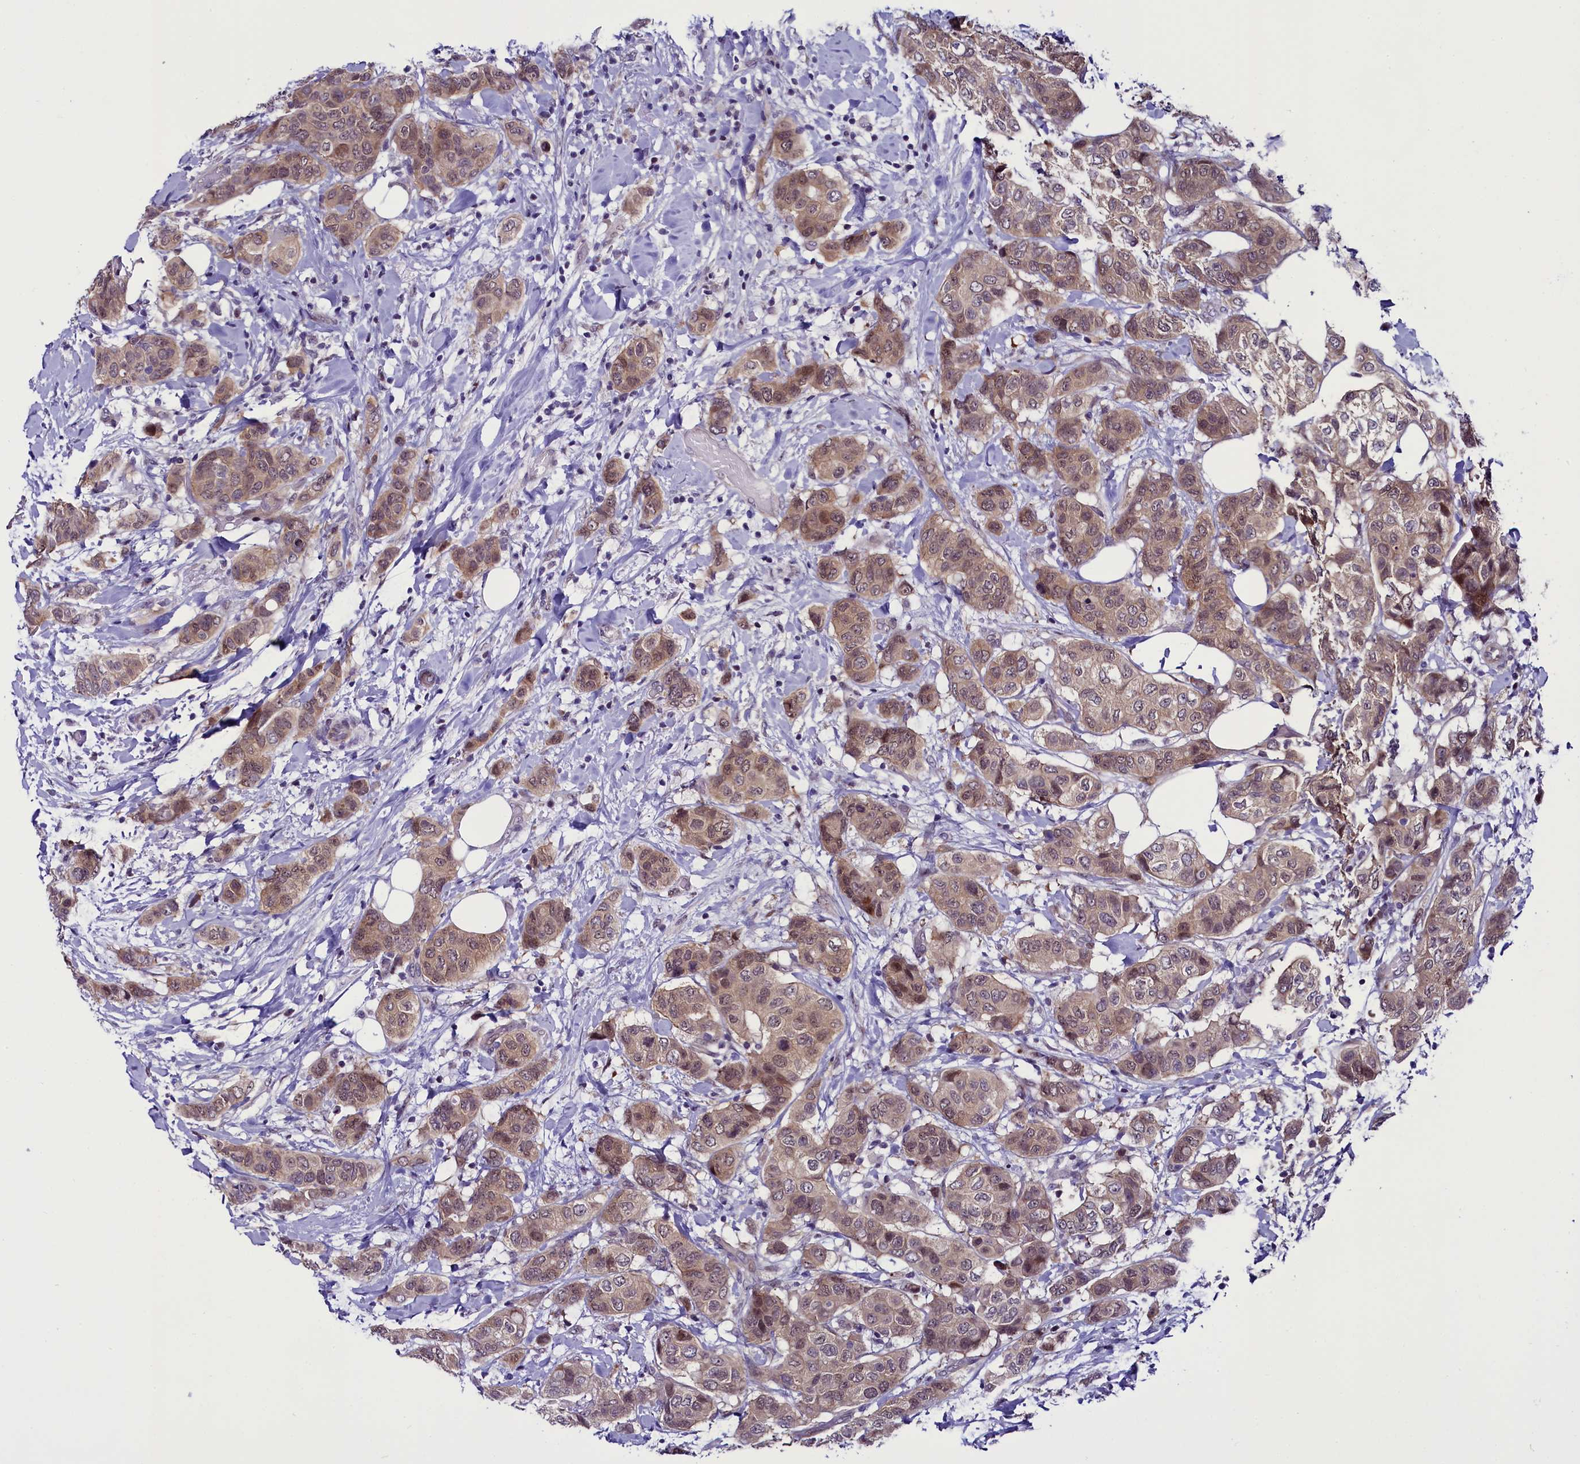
{"staining": {"intensity": "weak", "quantity": "25%-75%", "location": "cytoplasmic/membranous"}, "tissue": "breast cancer", "cell_type": "Tumor cells", "image_type": "cancer", "snomed": [{"axis": "morphology", "description": "Lobular carcinoma"}, {"axis": "topography", "description": "Breast"}], "caption": "IHC of breast lobular carcinoma demonstrates low levels of weak cytoplasmic/membranous staining in approximately 25%-75% of tumor cells.", "gene": "CCDC106", "patient": {"sex": "female", "age": 51}}